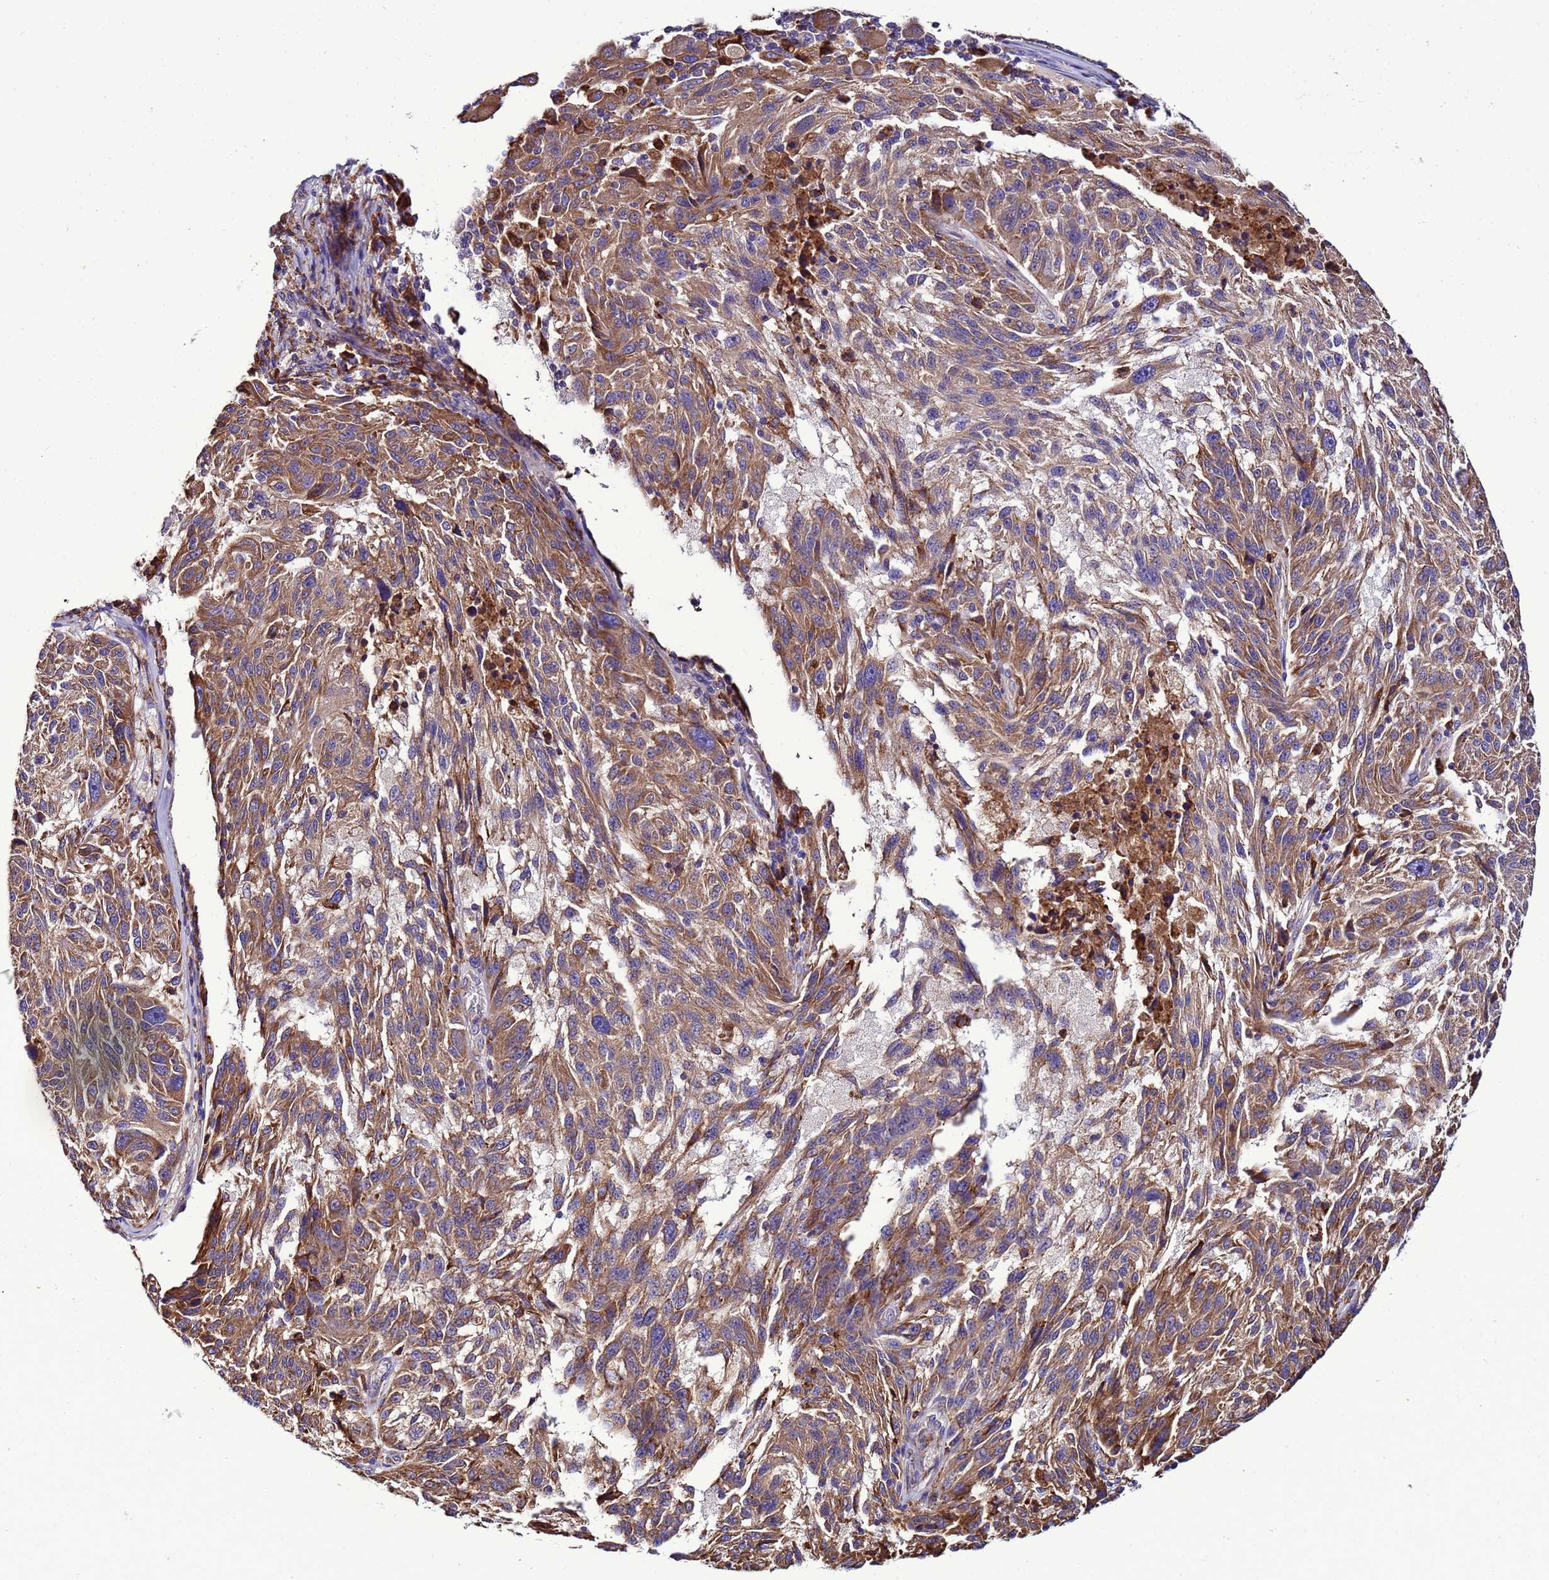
{"staining": {"intensity": "moderate", "quantity": ">75%", "location": "cytoplasmic/membranous"}, "tissue": "melanoma", "cell_type": "Tumor cells", "image_type": "cancer", "snomed": [{"axis": "morphology", "description": "Malignant melanoma, NOS"}, {"axis": "topography", "description": "Skin"}], "caption": "Brown immunohistochemical staining in human malignant melanoma reveals moderate cytoplasmic/membranous staining in about >75% of tumor cells.", "gene": "ANTKMT", "patient": {"sex": "male", "age": 53}}